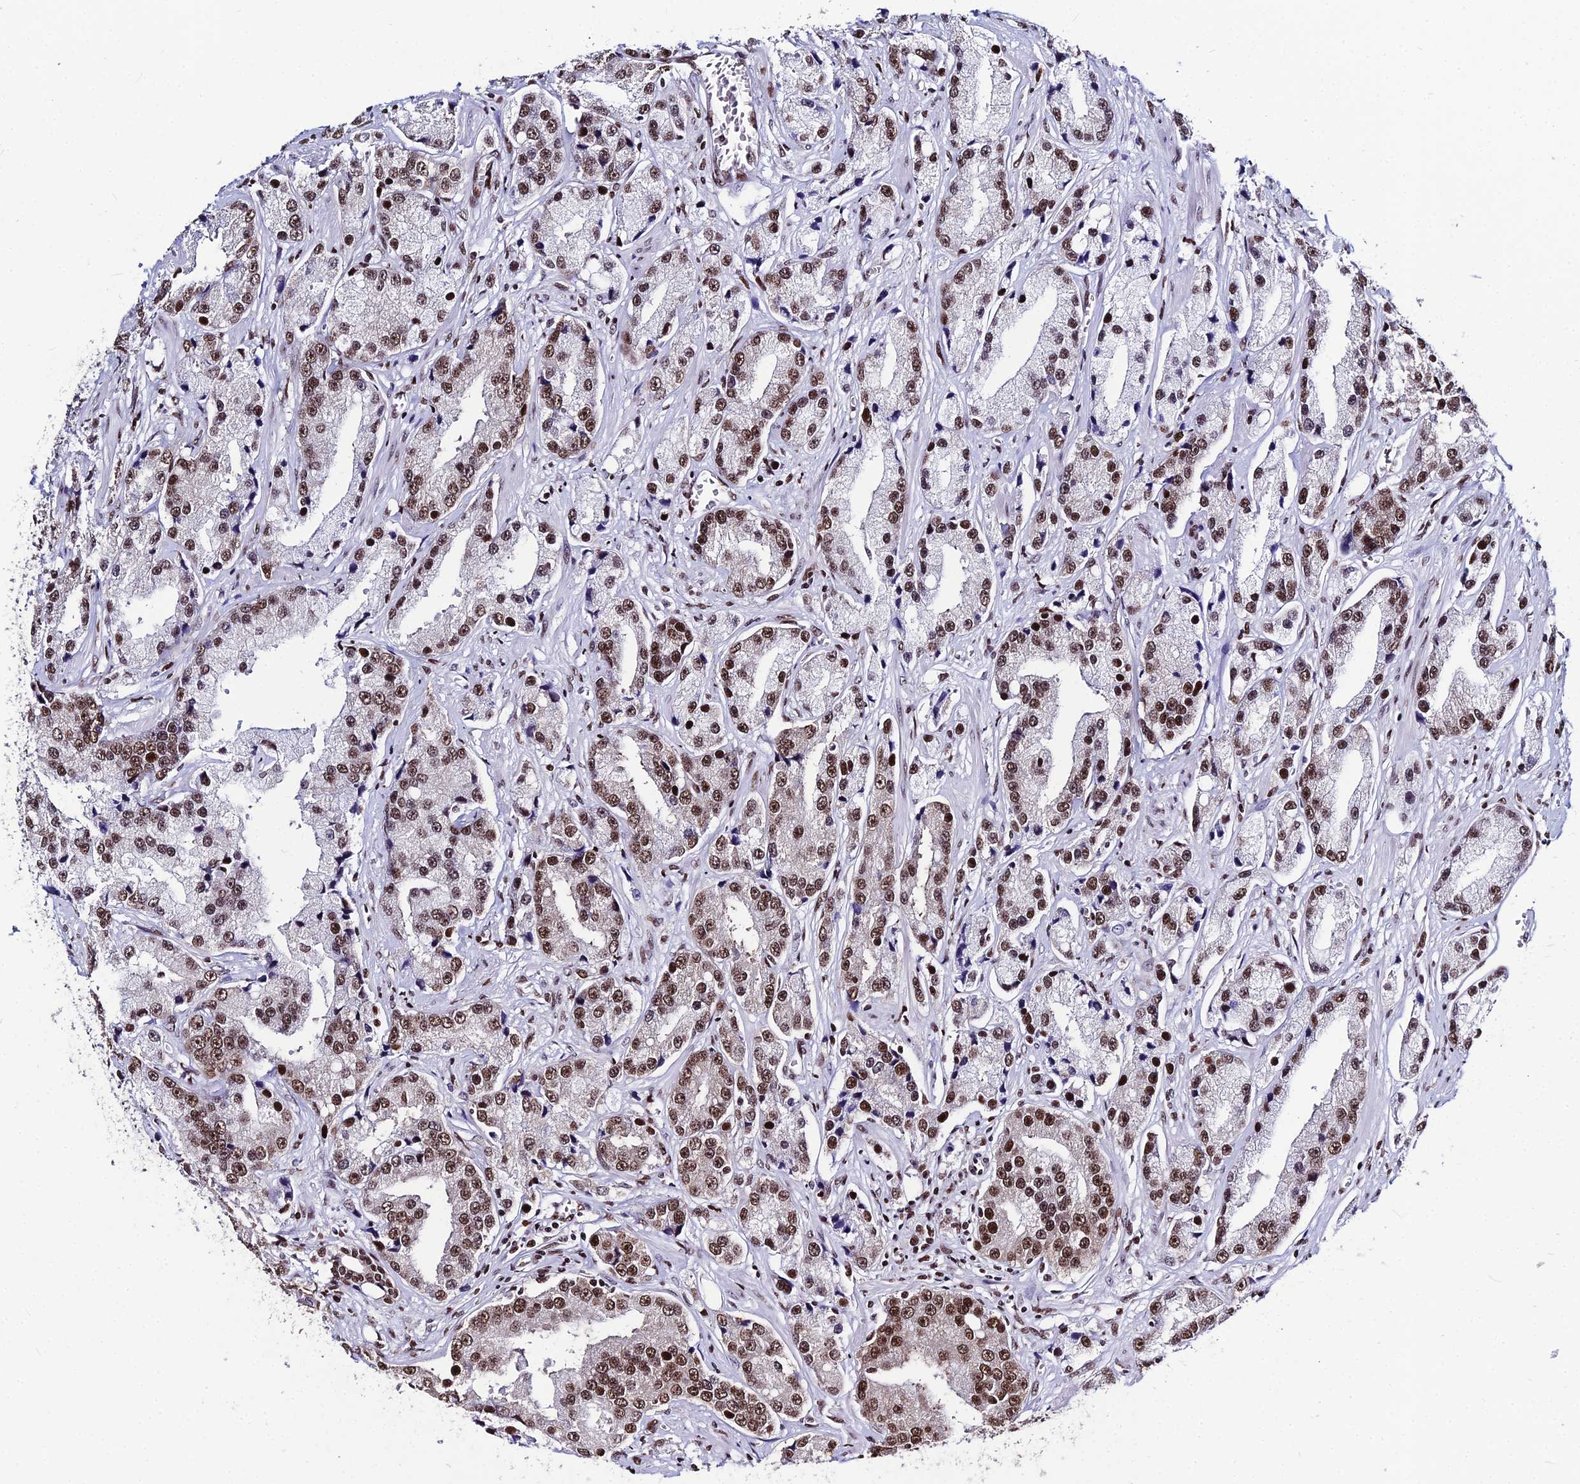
{"staining": {"intensity": "moderate", "quantity": ">75%", "location": "nuclear"}, "tissue": "prostate cancer", "cell_type": "Tumor cells", "image_type": "cancer", "snomed": [{"axis": "morphology", "description": "Adenocarcinoma, High grade"}, {"axis": "topography", "description": "Prostate"}], "caption": "High-power microscopy captured an immunohistochemistry micrograph of prostate cancer, revealing moderate nuclear expression in approximately >75% of tumor cells.", "gene": "HNRNPH1", "patient": {"sex": "male", "age": 74}}